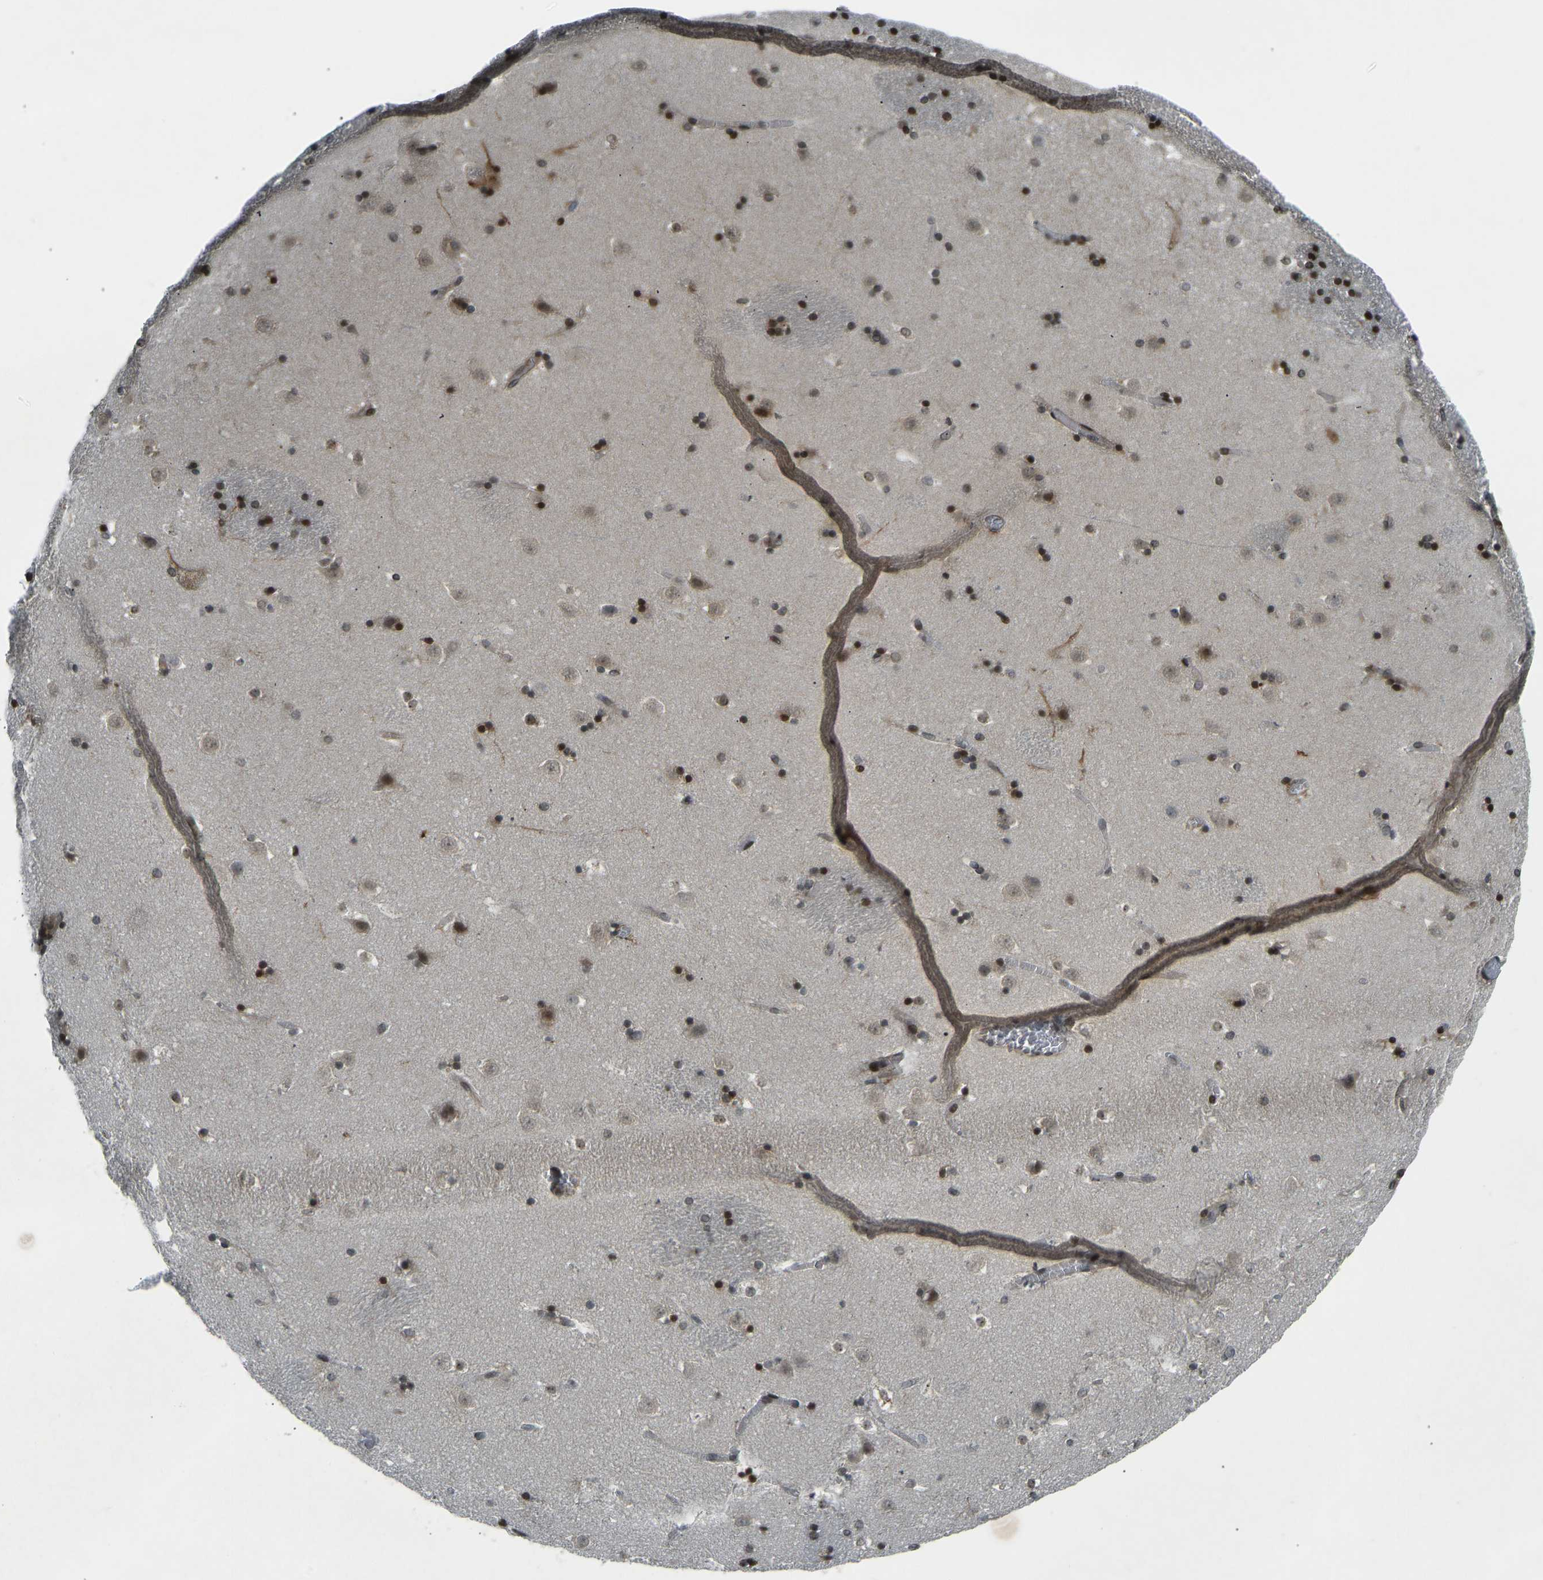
{"staining": {"intensity": "strong", "quantity": "25%-75%", "location": "nuclear"}, "tissue": "caudate", "cell_type": "Glial cells", "image_type": "normal", "snomed": [{"axis": "morphology", "description": "Normal tissue, NOS"}, {"axis": "topography", "description": "Lateral ventricle wall"}], "caption": "This micrograph displays benign caudate stained with immunohistochemistry to label a protein in brown. The nuclear of glial cells show strong positivity for the protein. Nuclei are counter-stained blue.", "gene": "SVOPL", "patient": {"sex": "male", "age": 45}}